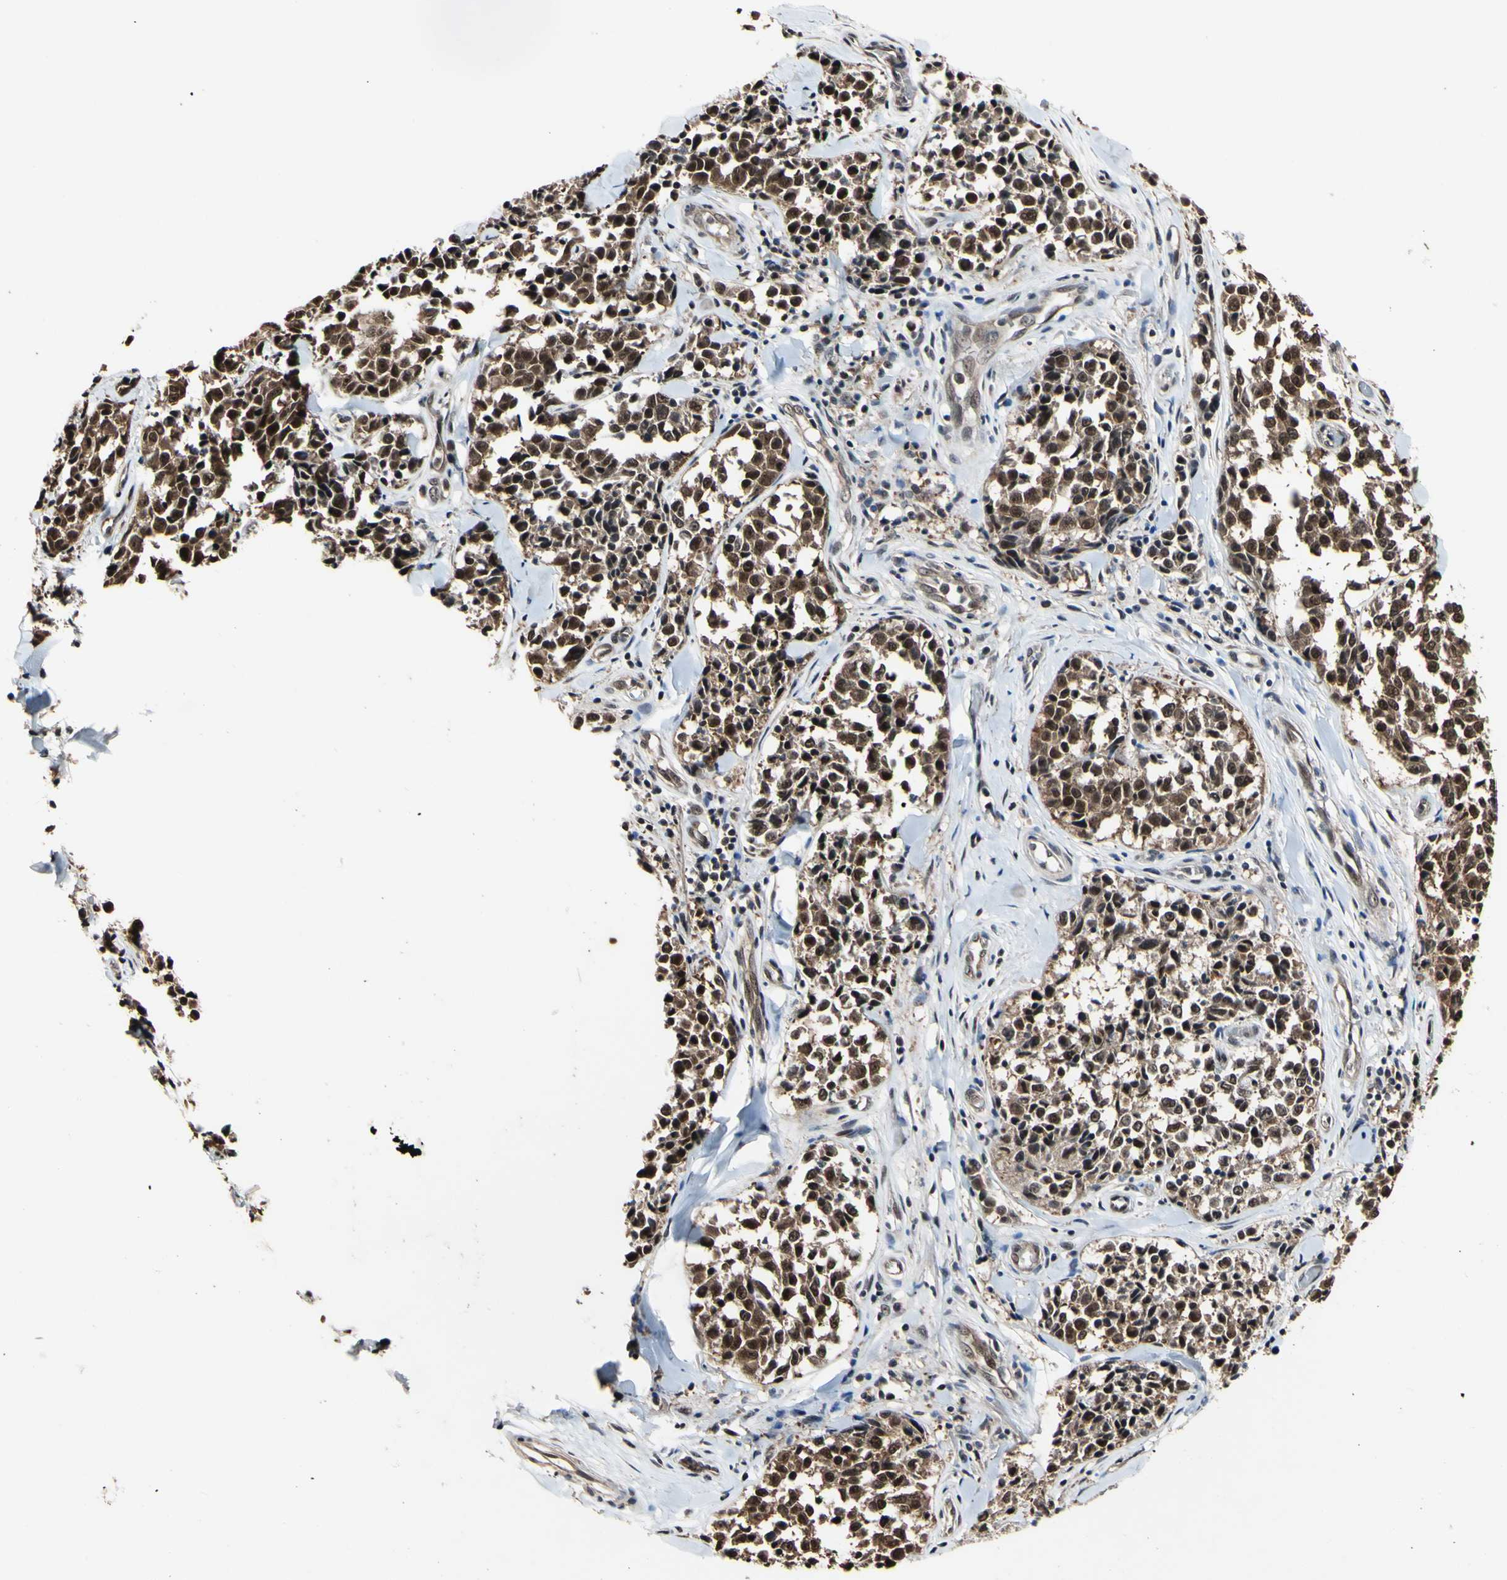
{"staining": {"intensity": "weak", "quantity": ">75%", "location": "cytoplasmic/membranous,nuclear"}, "tissue": "melanoma", "cell_type": "Tumor cells", "image_type": "cancer", "snomed": [{"axis": "morphology", "description": "Malignant melanoma, NOS"}, {"axis": "topography", "description": "Skin"}], "caption": "Brown immunohistochemical staining in human malignant melanoma reveals weak cytoplasmic/membranous and nuclear expression in about >75% of tumor cells.", "gene": "PSMD10", "patient": {"sex": "female", "age": 64}}